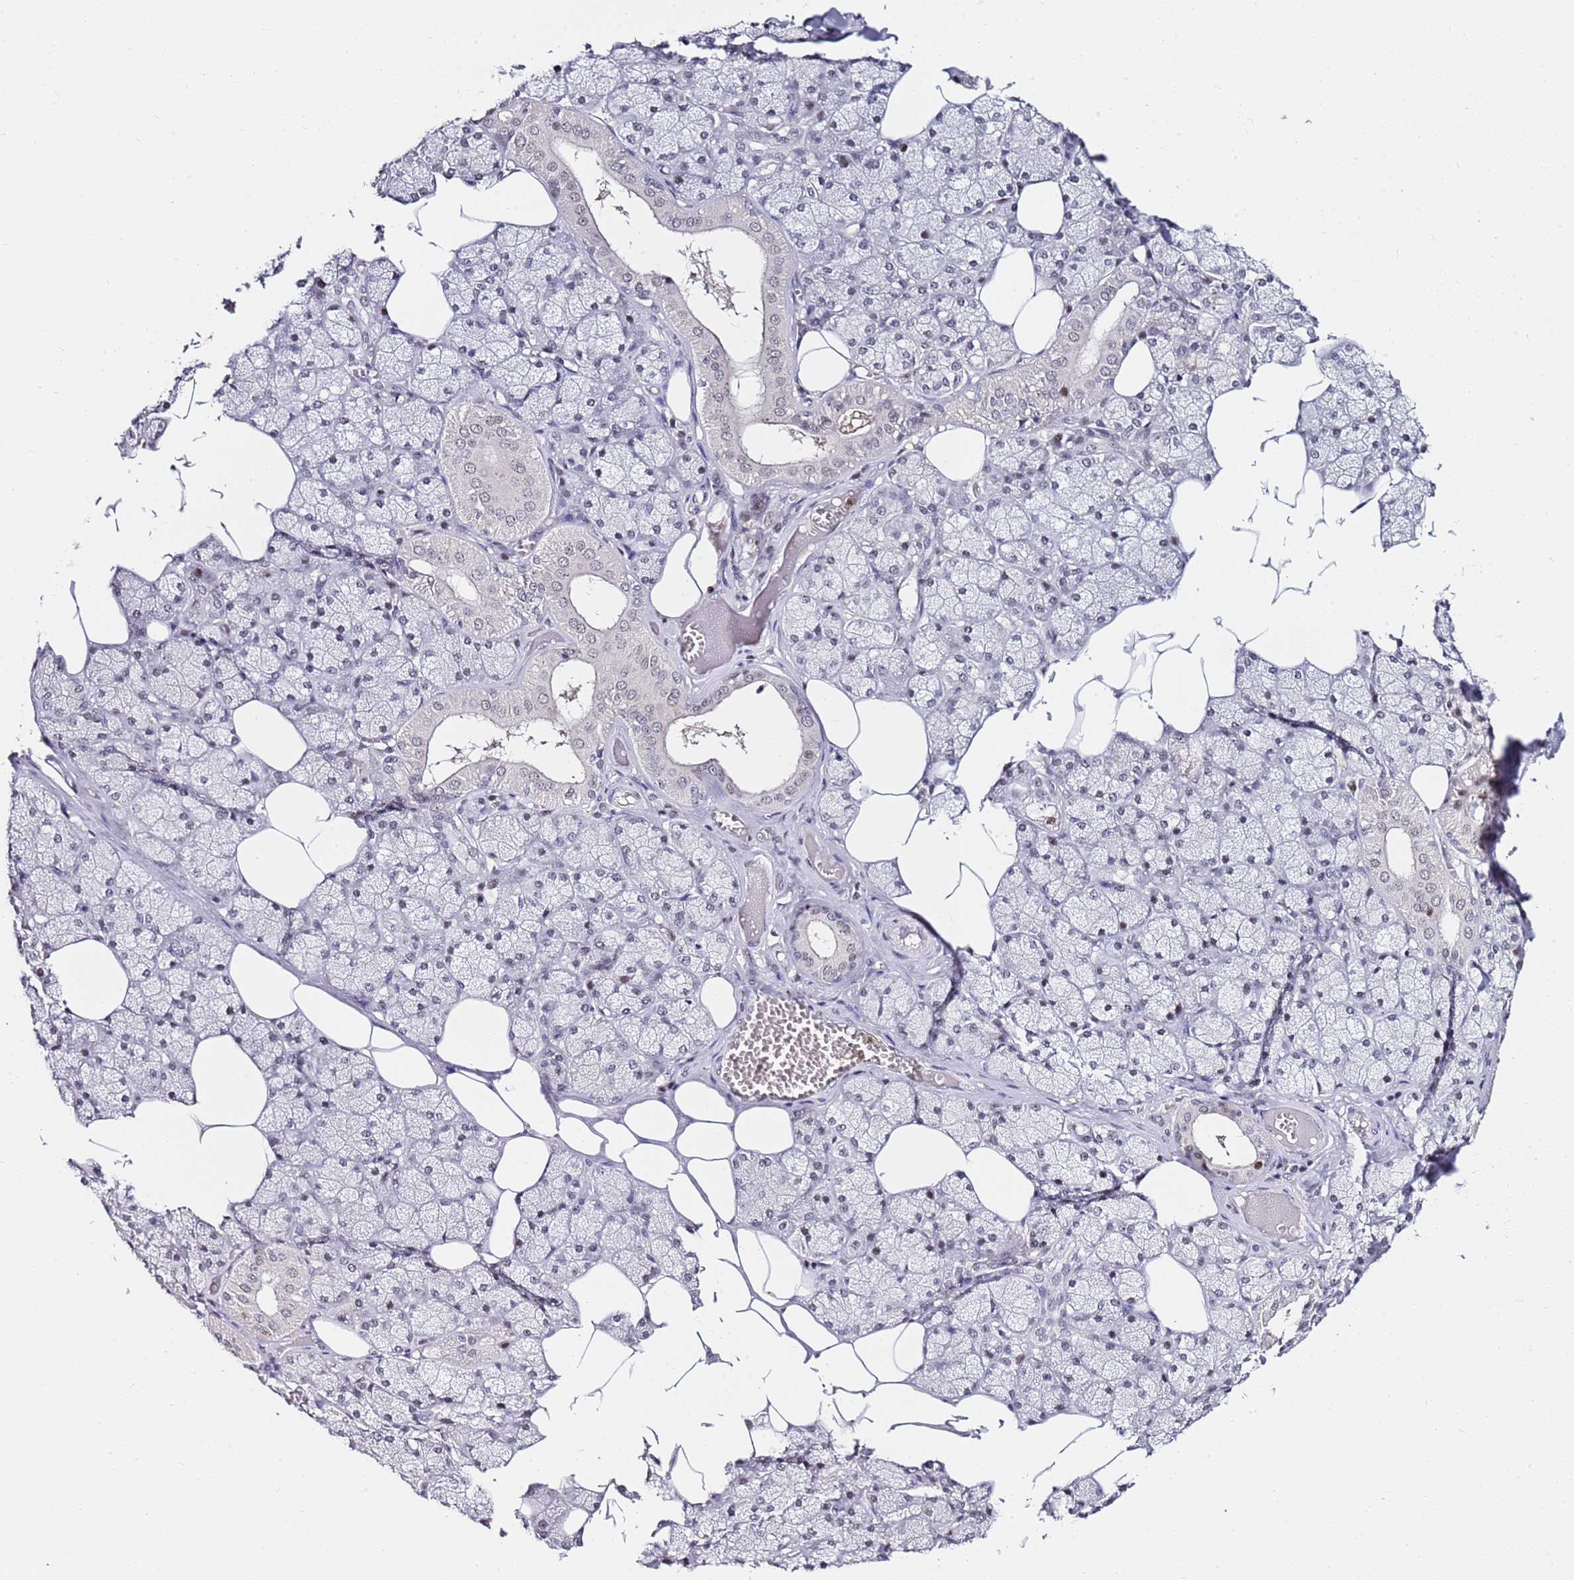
{"staining": {"intensity": "weak", "quantity": "<25%", "location": "nuclear"}, "tissue": "salivary gland", "cell_type": "Glandular cells", "image_type": "normal", "snomed": [{"axis": "morphology", "description": "Normal tissue, NOS"}, {"axis": "topography", "description": "Salivary gland"}], "caption": "Glandular cells are negative for brown protein staining in benign salivary gland. (DAB (3,3'-diaminobenzidine) immunohistochemistry visualized using brightfield microscopy, high magnification).", "gene": "FCF1", "patient": {"sex": "male", "age": 62}}